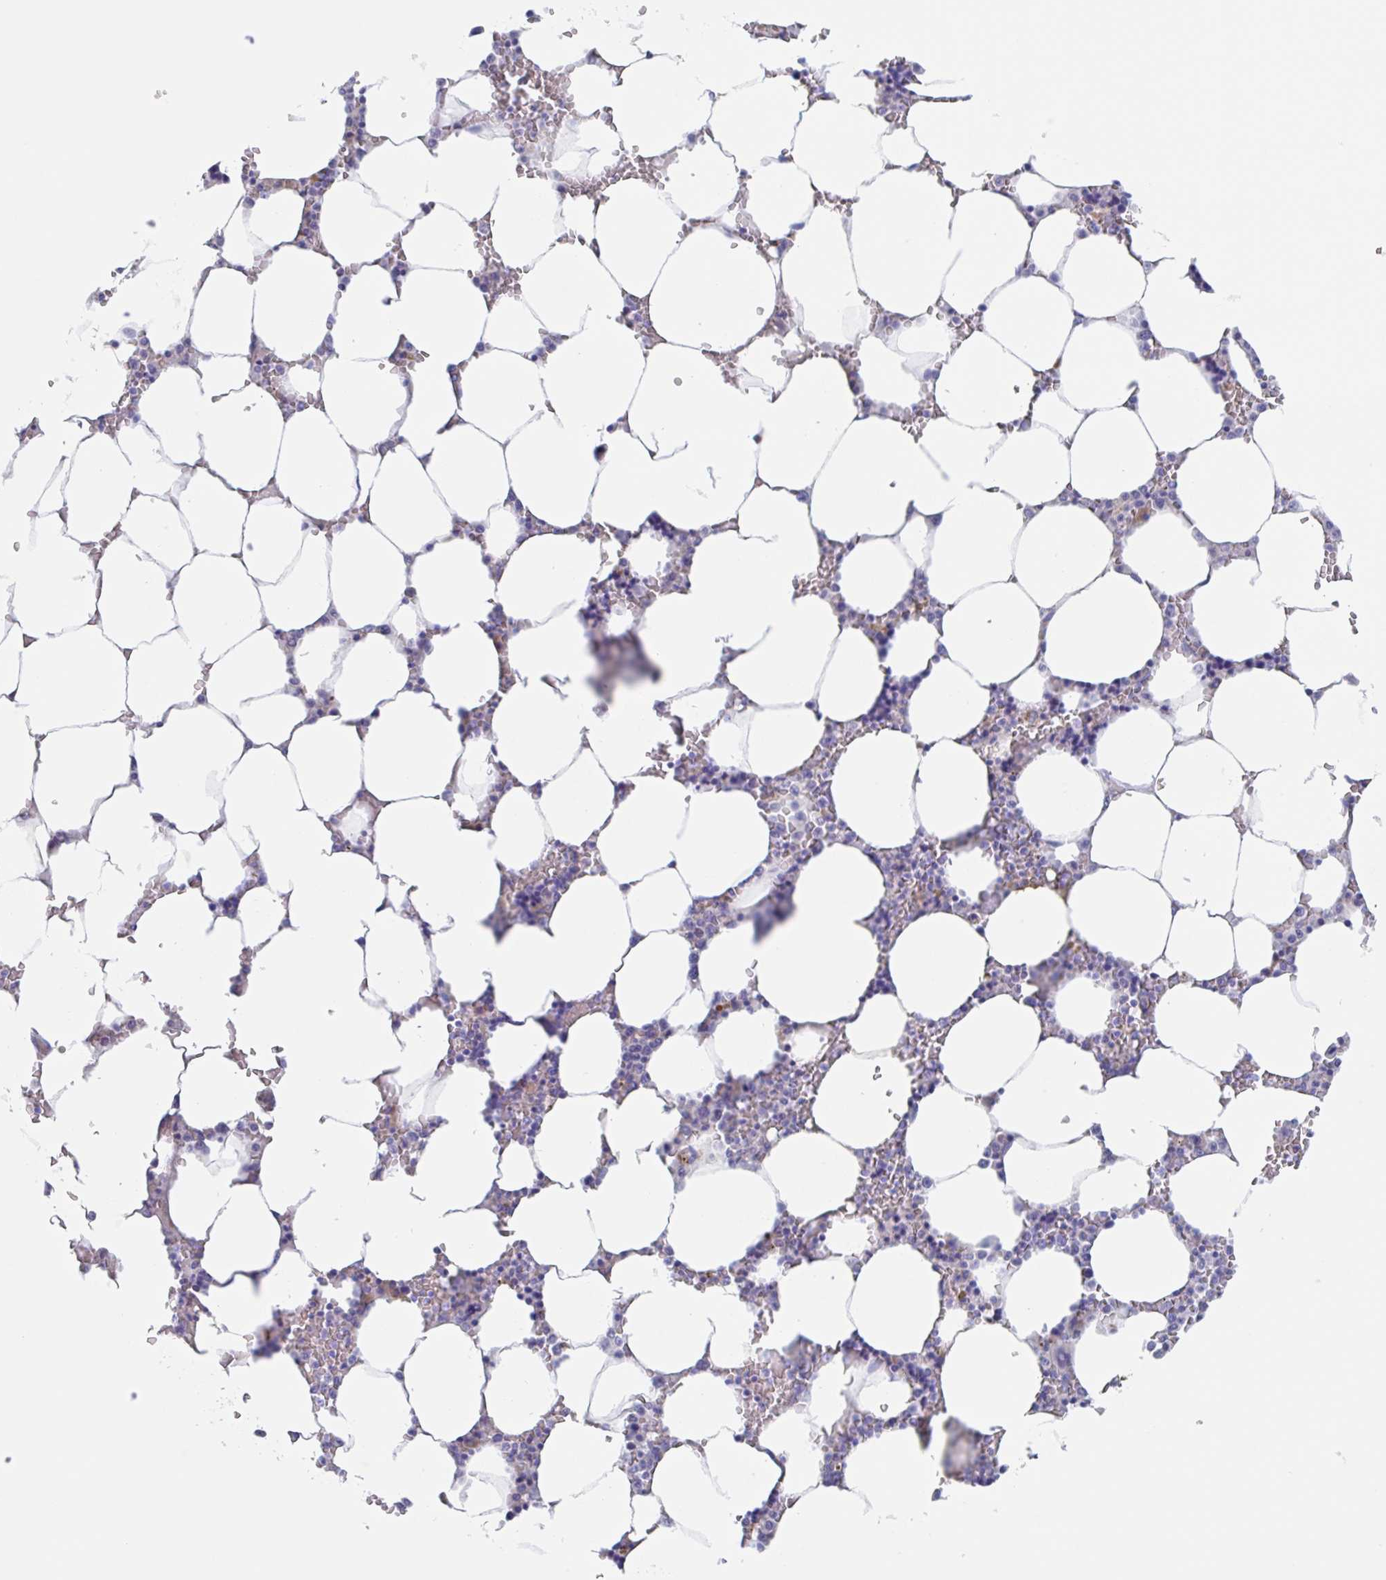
{"staining": {"intensity": "negative", "quantity": "none", "location": "none"}, "tissue": "bone marrow", "cell_type": "Hematopoietic cells", "image_type": "normal", "snomed": [{"axis": "morphology", "description": "Normal tissue, NOS"}, {"axis": "topography", "description": "Bone marrow"}], "caption": "This is an immunohistochemistry (IHC) photomicrograph of normal bone marrow. There is no expression in hematopoietic cells.", "gene": "NOXRED1", "patient": {"sex": "male", "age": 64}}